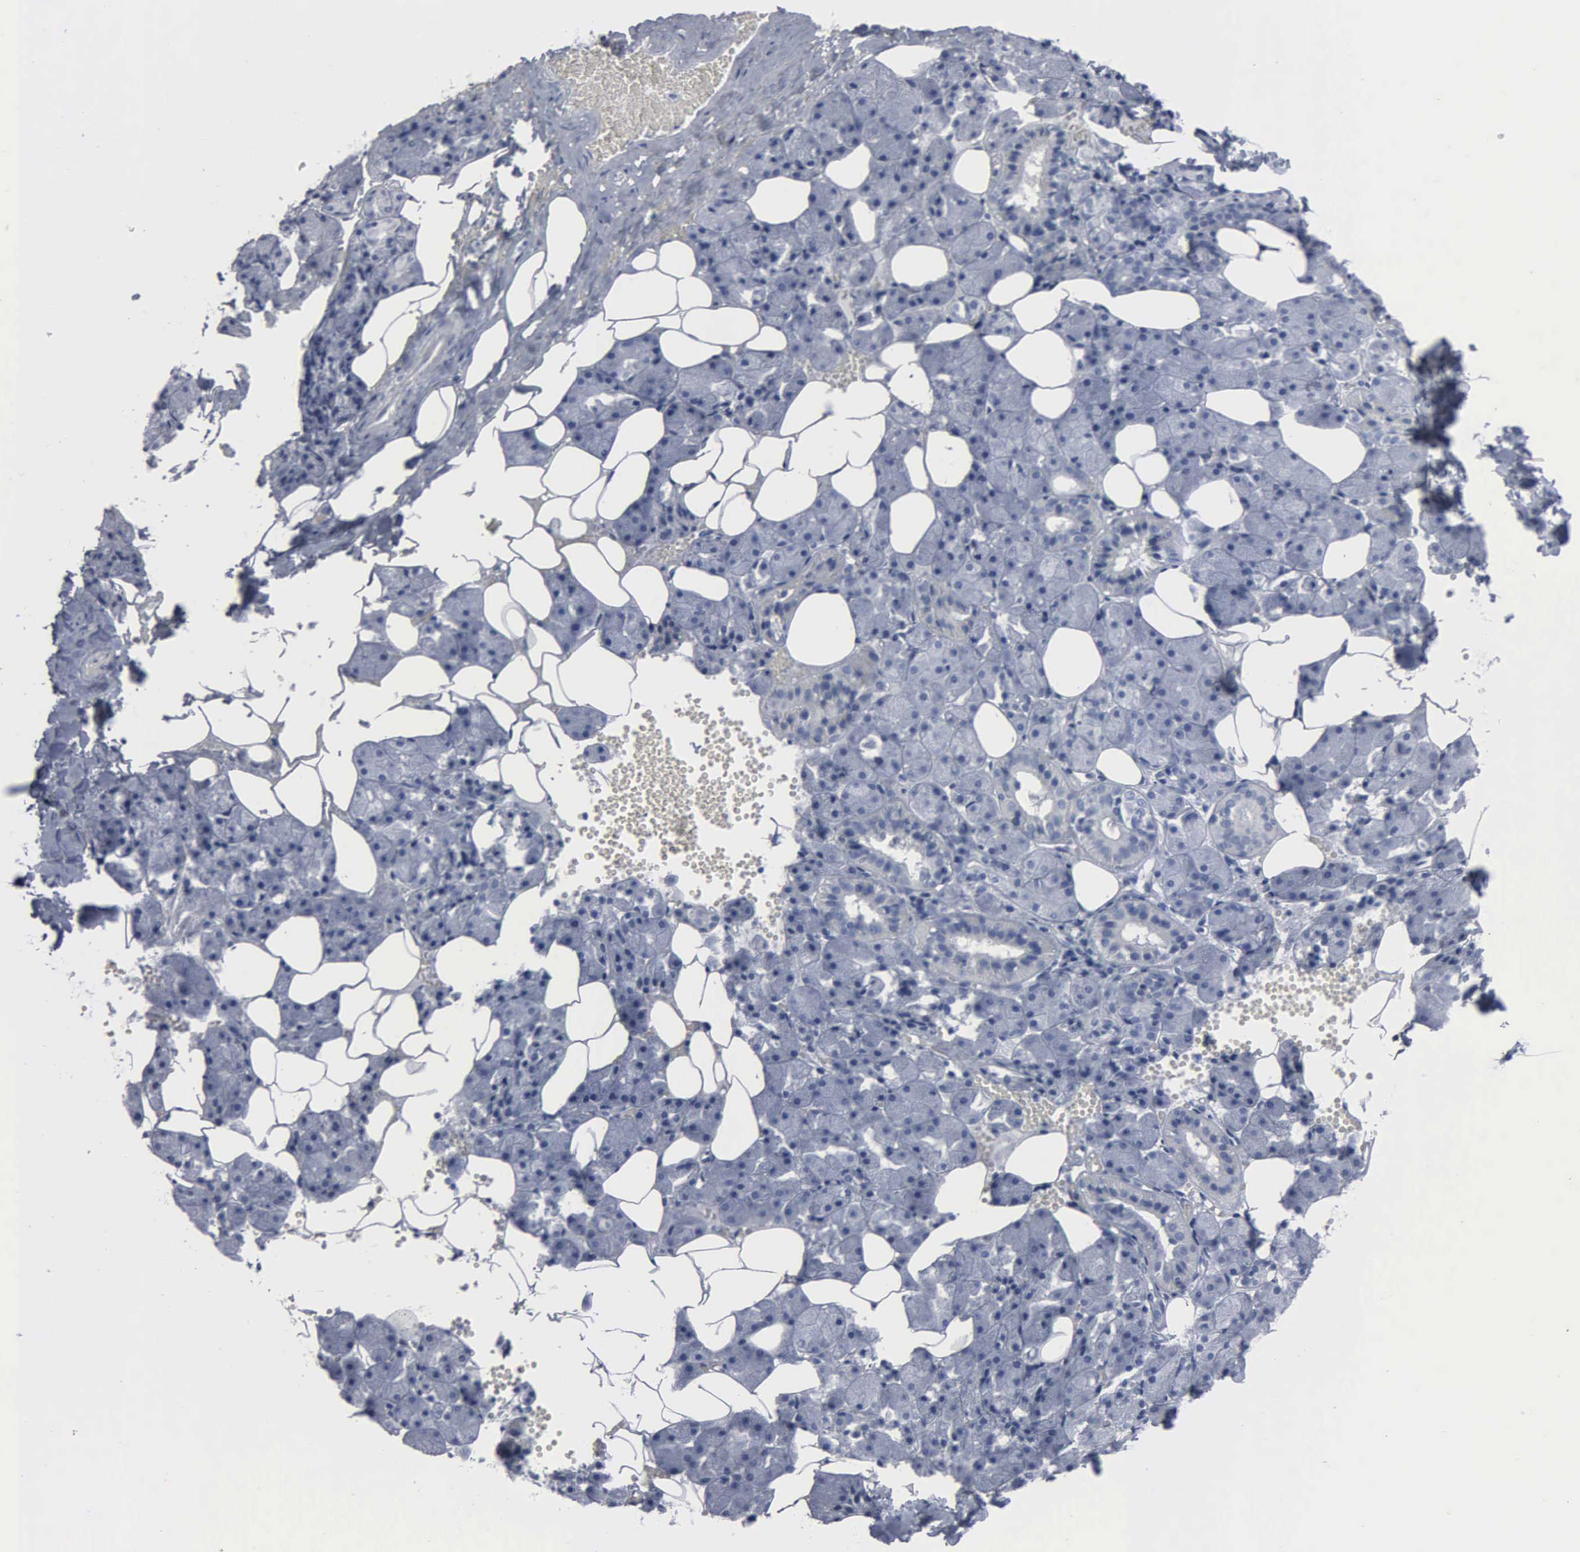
{"staining": {"intensity": "negative", "quantity": "none", "location": "none"}, "tissue": "salivary gland", "cell_type": "Glandular cells", "image_type": "normal", "snomed": [{"axis": "morphology", "description": "Normal tissue, NOS"}, {"axis": "topography", "description": "Salivary gland"}], "caption": "This is an immunohistochemistry image of normal human salivary gland. There is no positivity in glandular cells.", "gene": "DMD", "patient": {"sex": "female", "age": 55}}